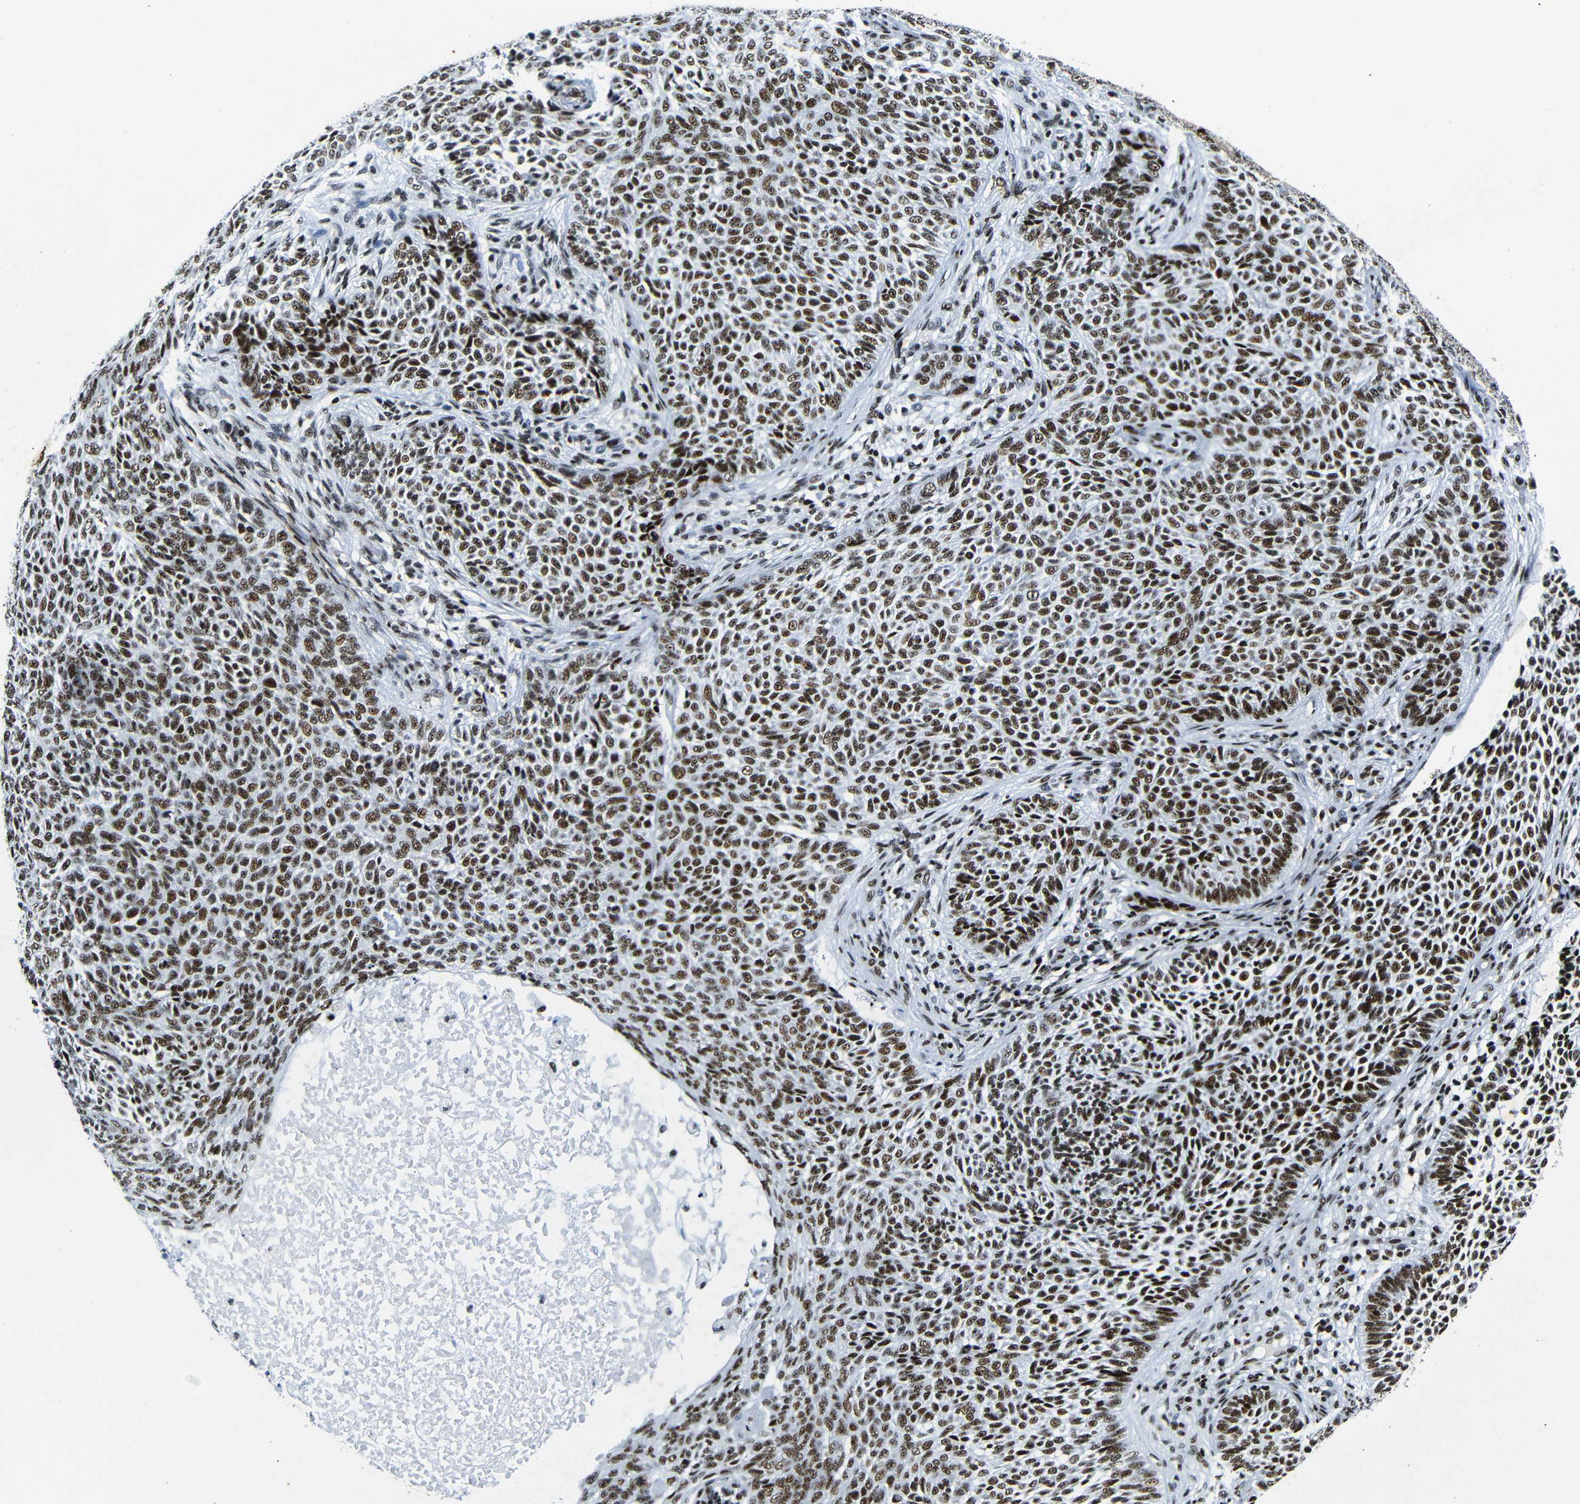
{"staining": {"intensity": "strong", "quantity": ">75%", "location": "nuclear"}, "tissue": "skin cancer", "cell_type": "Tumor cells", "image_type": "cancer", "snomed": [{"axis": "morphology", "description": "Basal cell carcinoma"}, {"axis": "topography", "description": "Skin"}], "caption": "A high amount of strong nuclear positivity is identified in approximately >75% of tumor cells in skin basal cell carcinoma tissue.", "gene": "SRSF1", "patient": {"sex": "male", "age": 87}}